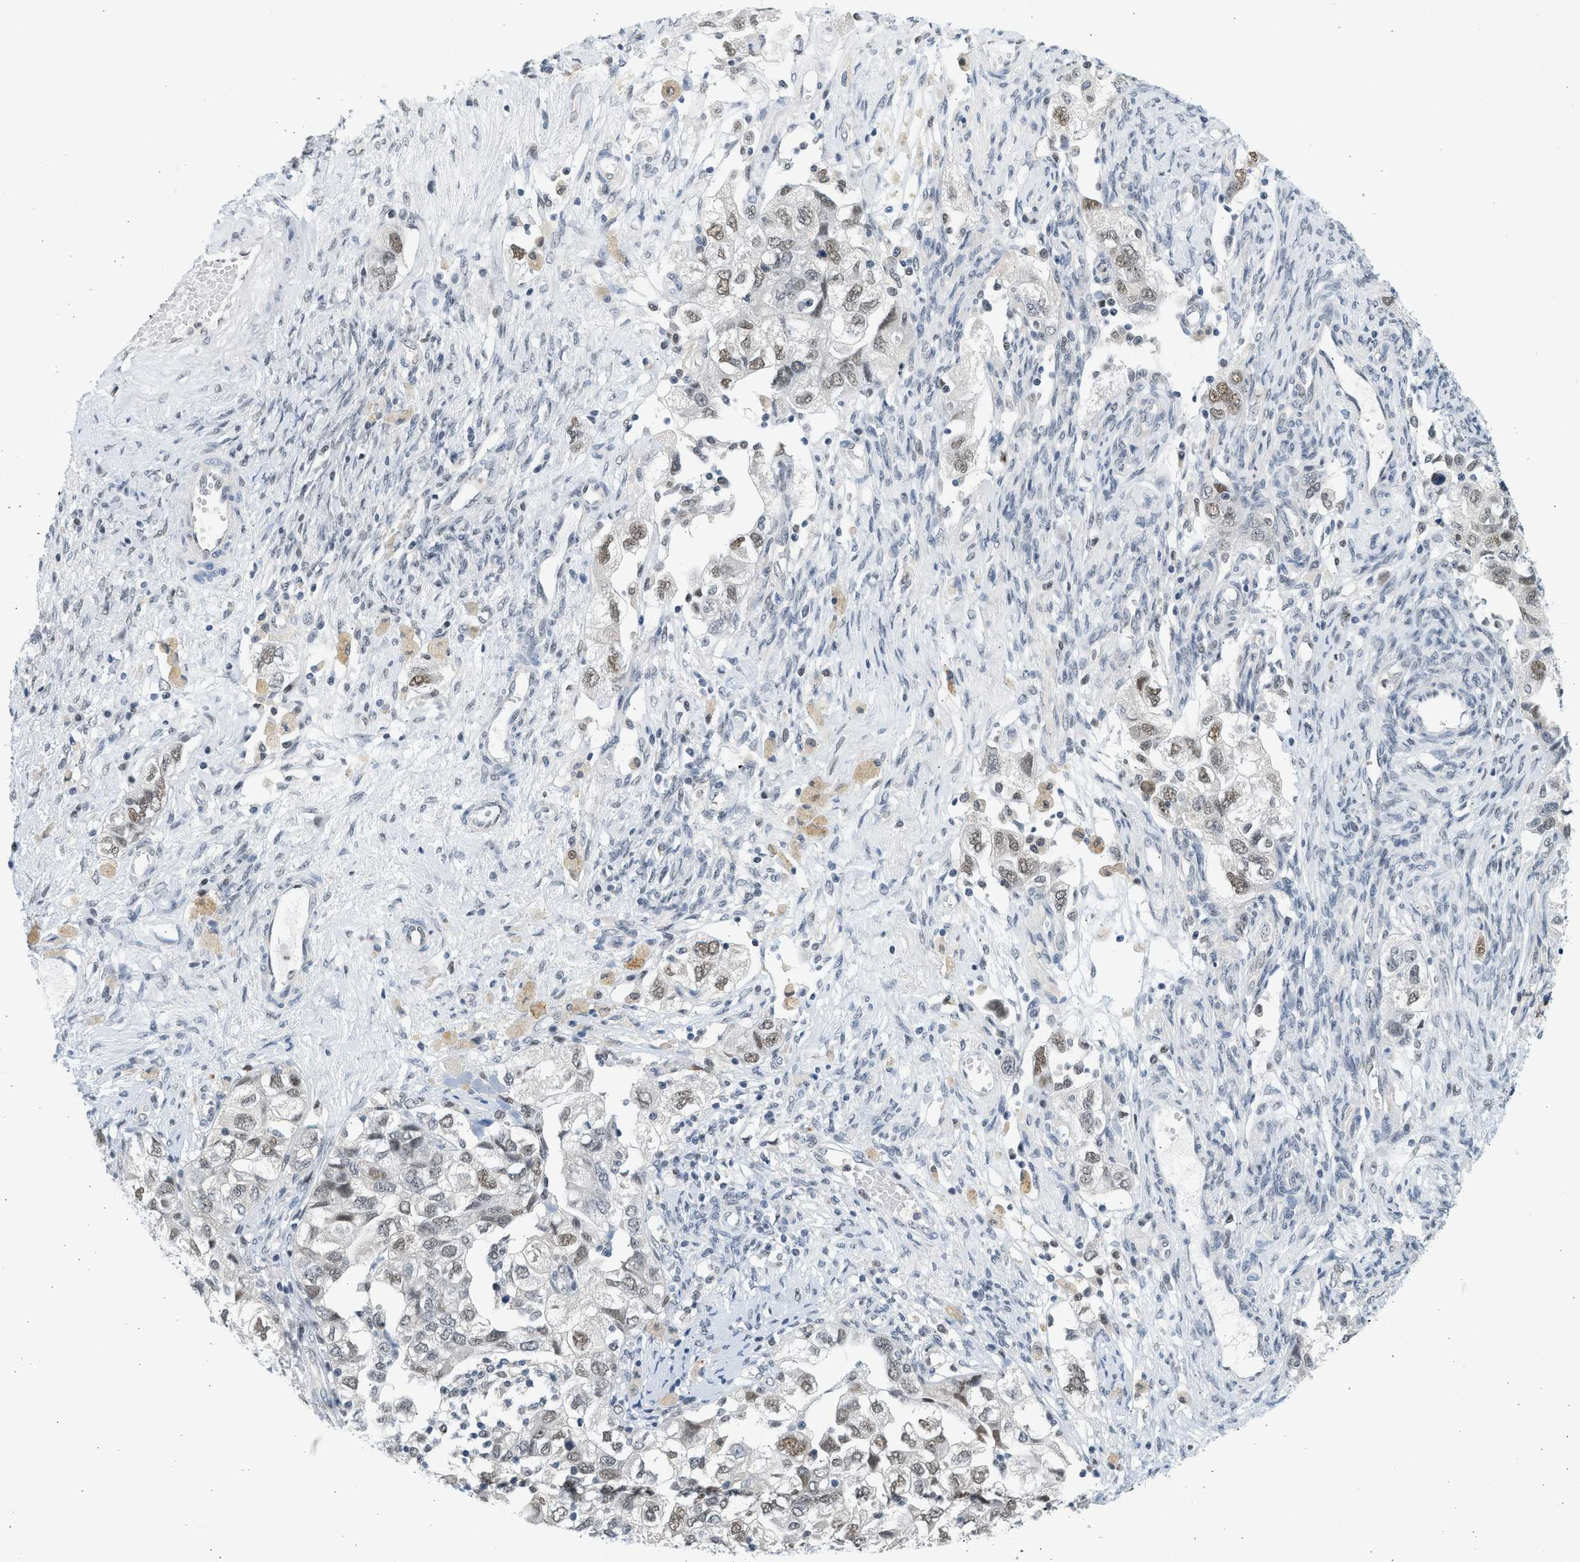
{"staining": {"intensity": "weak", "quantity": ">75%", "location": "nuclear"}, "tissue": "ovarian cancer", "cell_type": "Tumor cells", "image_type": "cancer", "snomed": [{"axis": "morphology", "description": "Carcinoma, NOS"}, {"axis": "morphology", "description": "Cystadenocarcinoma, serous, NOS"}, {"axis": "topography", "description": "Ovary"}], "caption": "Immunohistochemical staining of ovarian serous cystadenocarcinoma reveals weak nuclear protein expression in about >75% of tumor cells.", "gene": "HIPK1", "patient": {"sex": "female", "age": 69}}